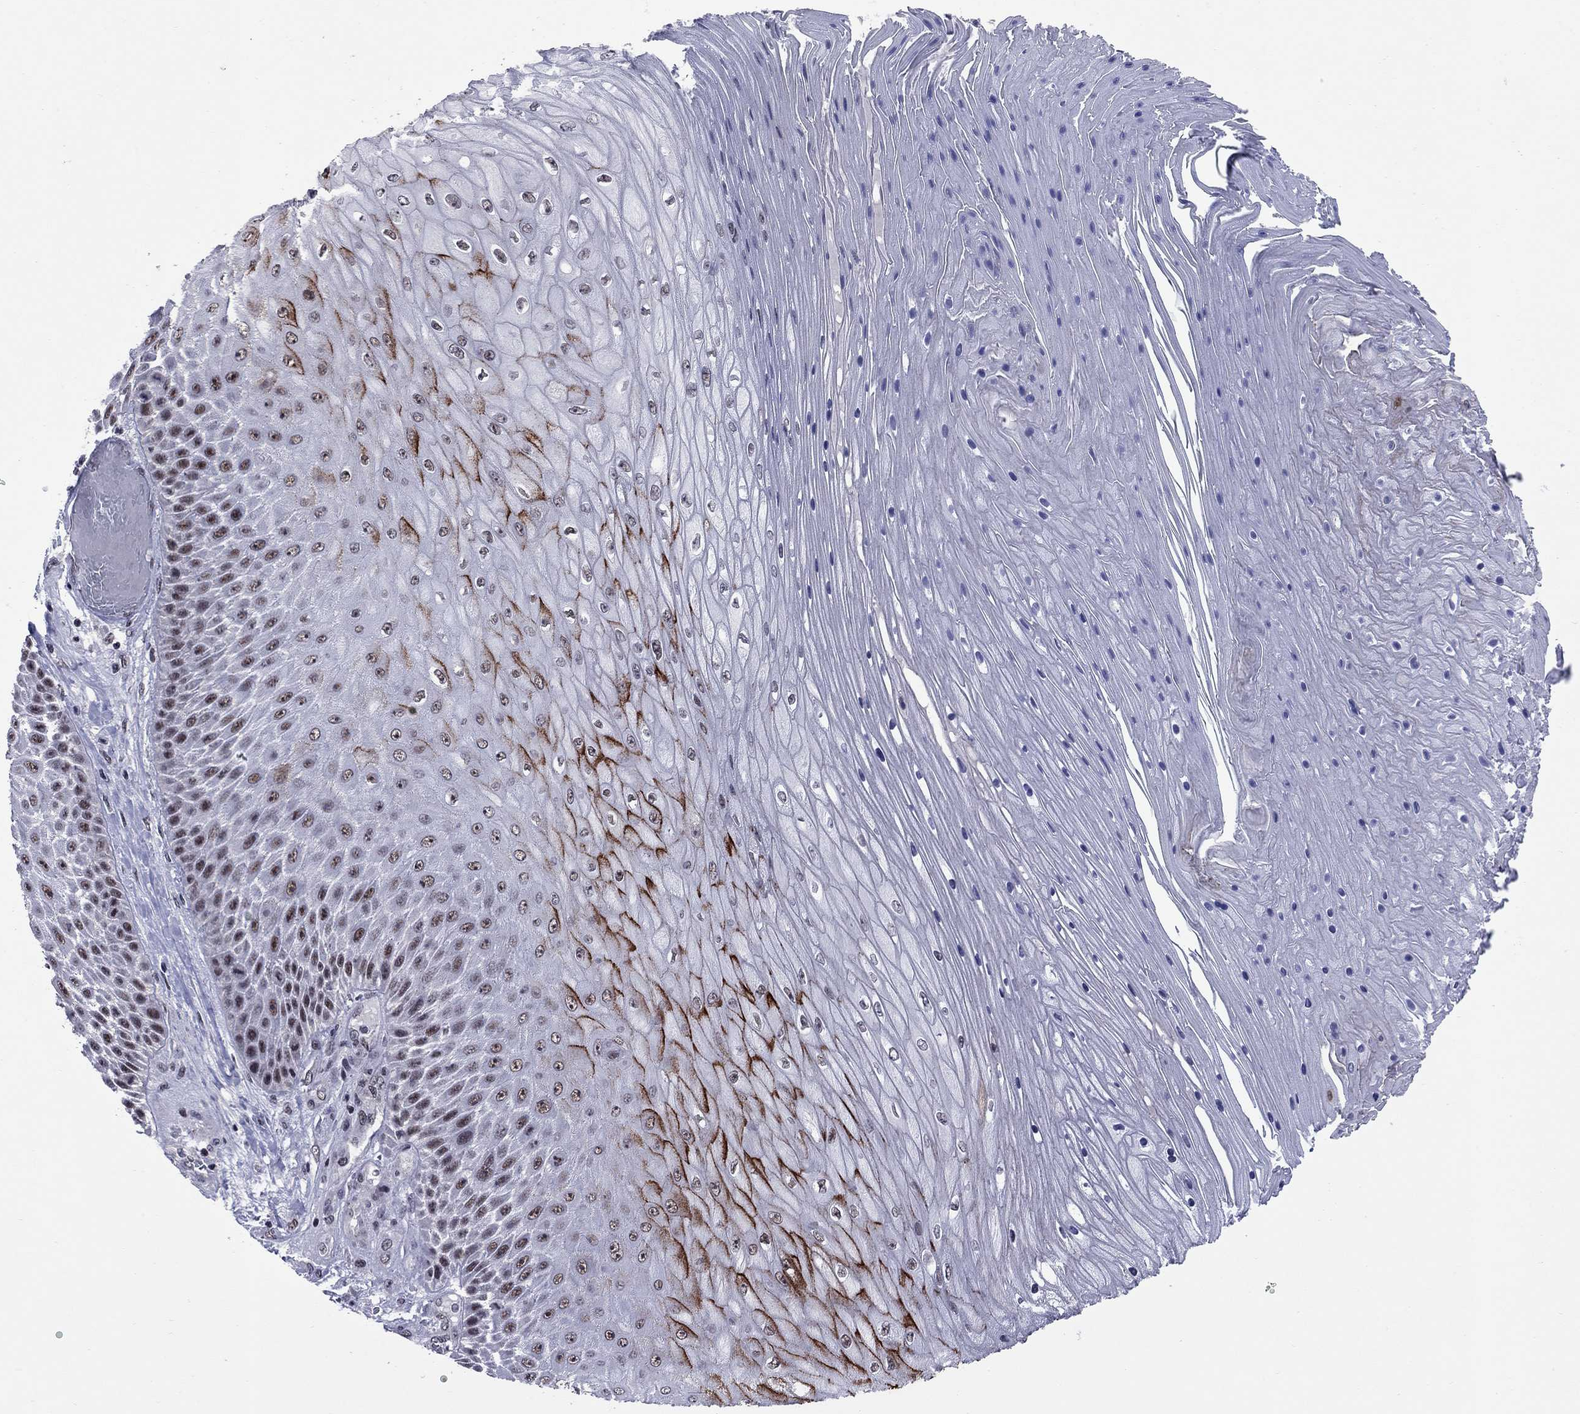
{"staining": {"intensity": "strong", "quantity": "<25%", "location": "cytoplasmic/membranous"}, "tissue": "skin cancer", "cell_type": "Tumor cells", "image_type": "cancer", "snomed": [{"axis": "morphology", "description": "Squamous cell carcinoma, NOS"}, {"axis": "topography", "description": "Skin"}], "caption": "Strong cytoplasmic/membranous protein expression is present in approximately <25% of tumor cells in skin cancer (squamous cell carcinoma).", "gene": "TAF9", "patient": {"sex": "male", "age": 62}}